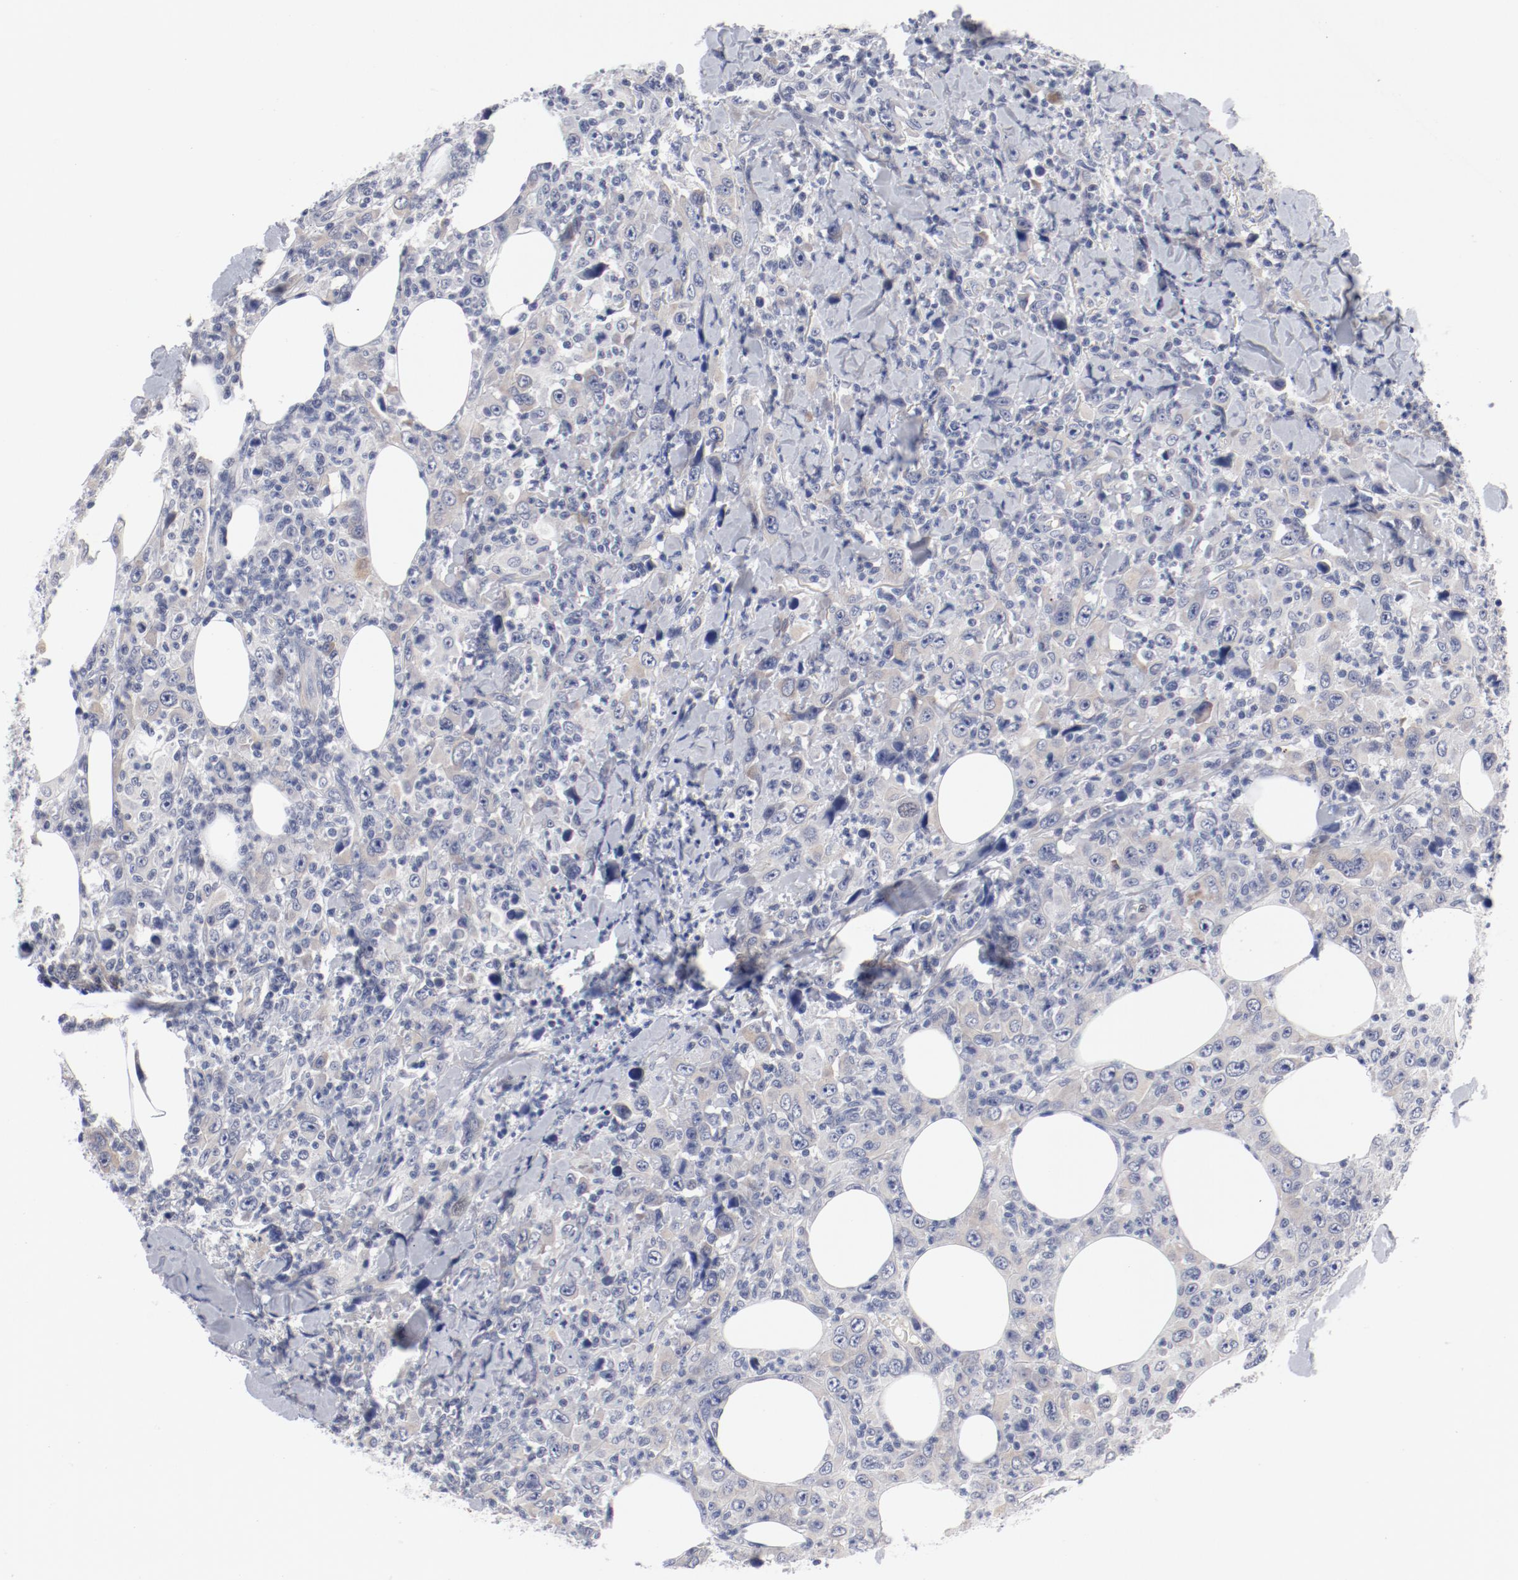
{"staining": {"intensity": "negative", "quantity": "none", "location": "none"}, "tissue": "thyroid cancer", "cell_type": "Tumor cells", "image_type": "cancer", "snomed": [{"axis": "morphology", "description": "Carcinoma, NOS"}, {"axis": "topography", "description": "Thyroid gland"}], "caption": "IHC micrograph of thyroid carcinoma stained for a protein (brown), which displays no staining in tumor cells.", "gene": "KCNK13", "patient": {"sex": "female", "age": 77}}